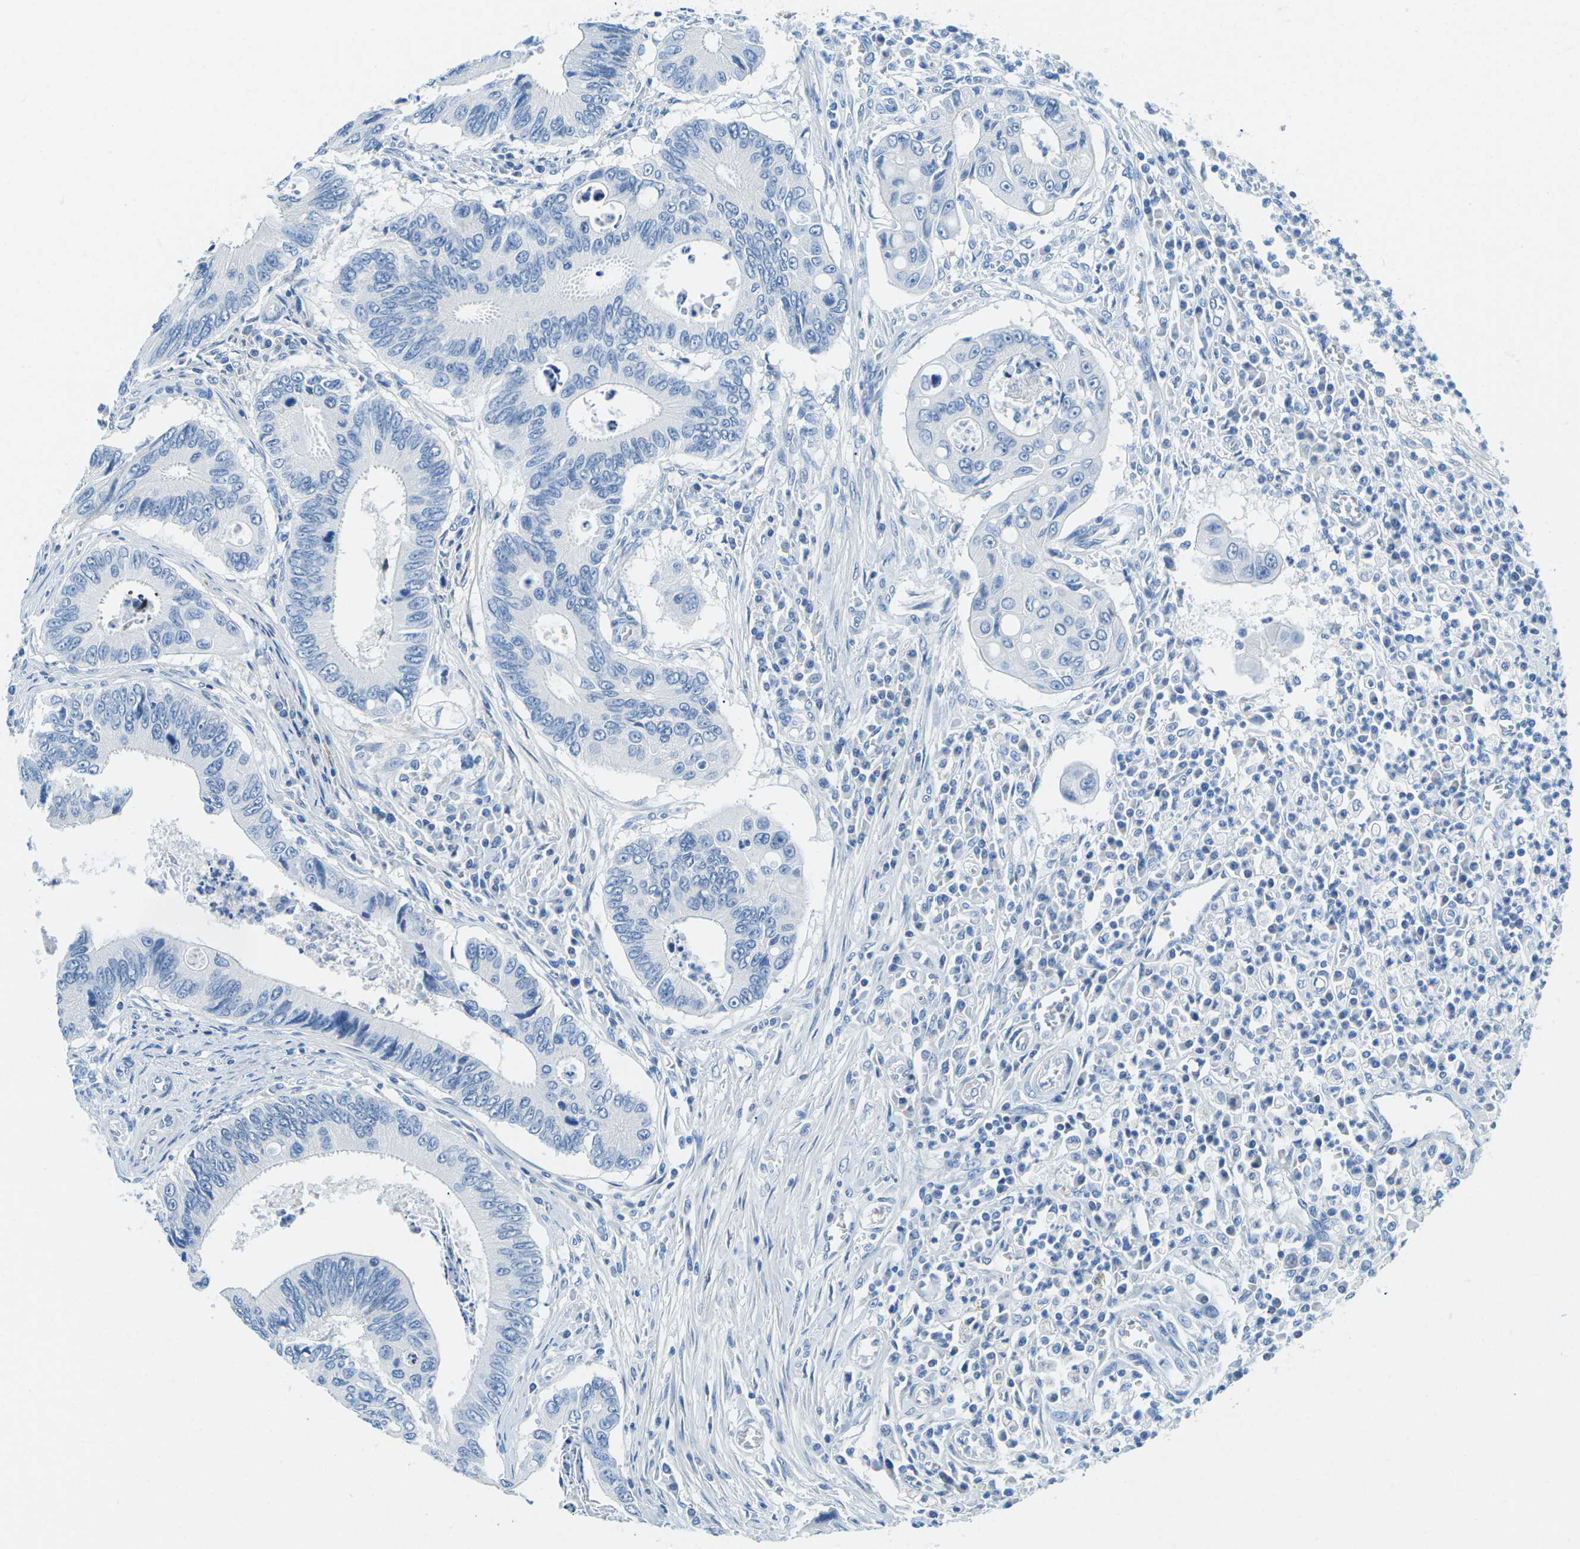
{"staining": {"intensity": "negative", "quantity": "none", "location": "none"}, "tissue": "colorectal cancer", "cell_type": "Tumor cells", "image_type": "cancer", "snomed": [{"axis": "morphology", "description": "Inflammation, NOS"}, {"axis": "morphology", "description": "Adenocarcinoma, NOS"}, {"axis": "topography", "description": "Colon"}], "caption": "Protein analysis of adenocarcinoma (colorectal) shows no significant positivity in tumor cells. (Immunohistochemistry, brightfield microscopy, high magnification).", "gene": "CFB", "patient": {"sex": "male", "age": 72}}